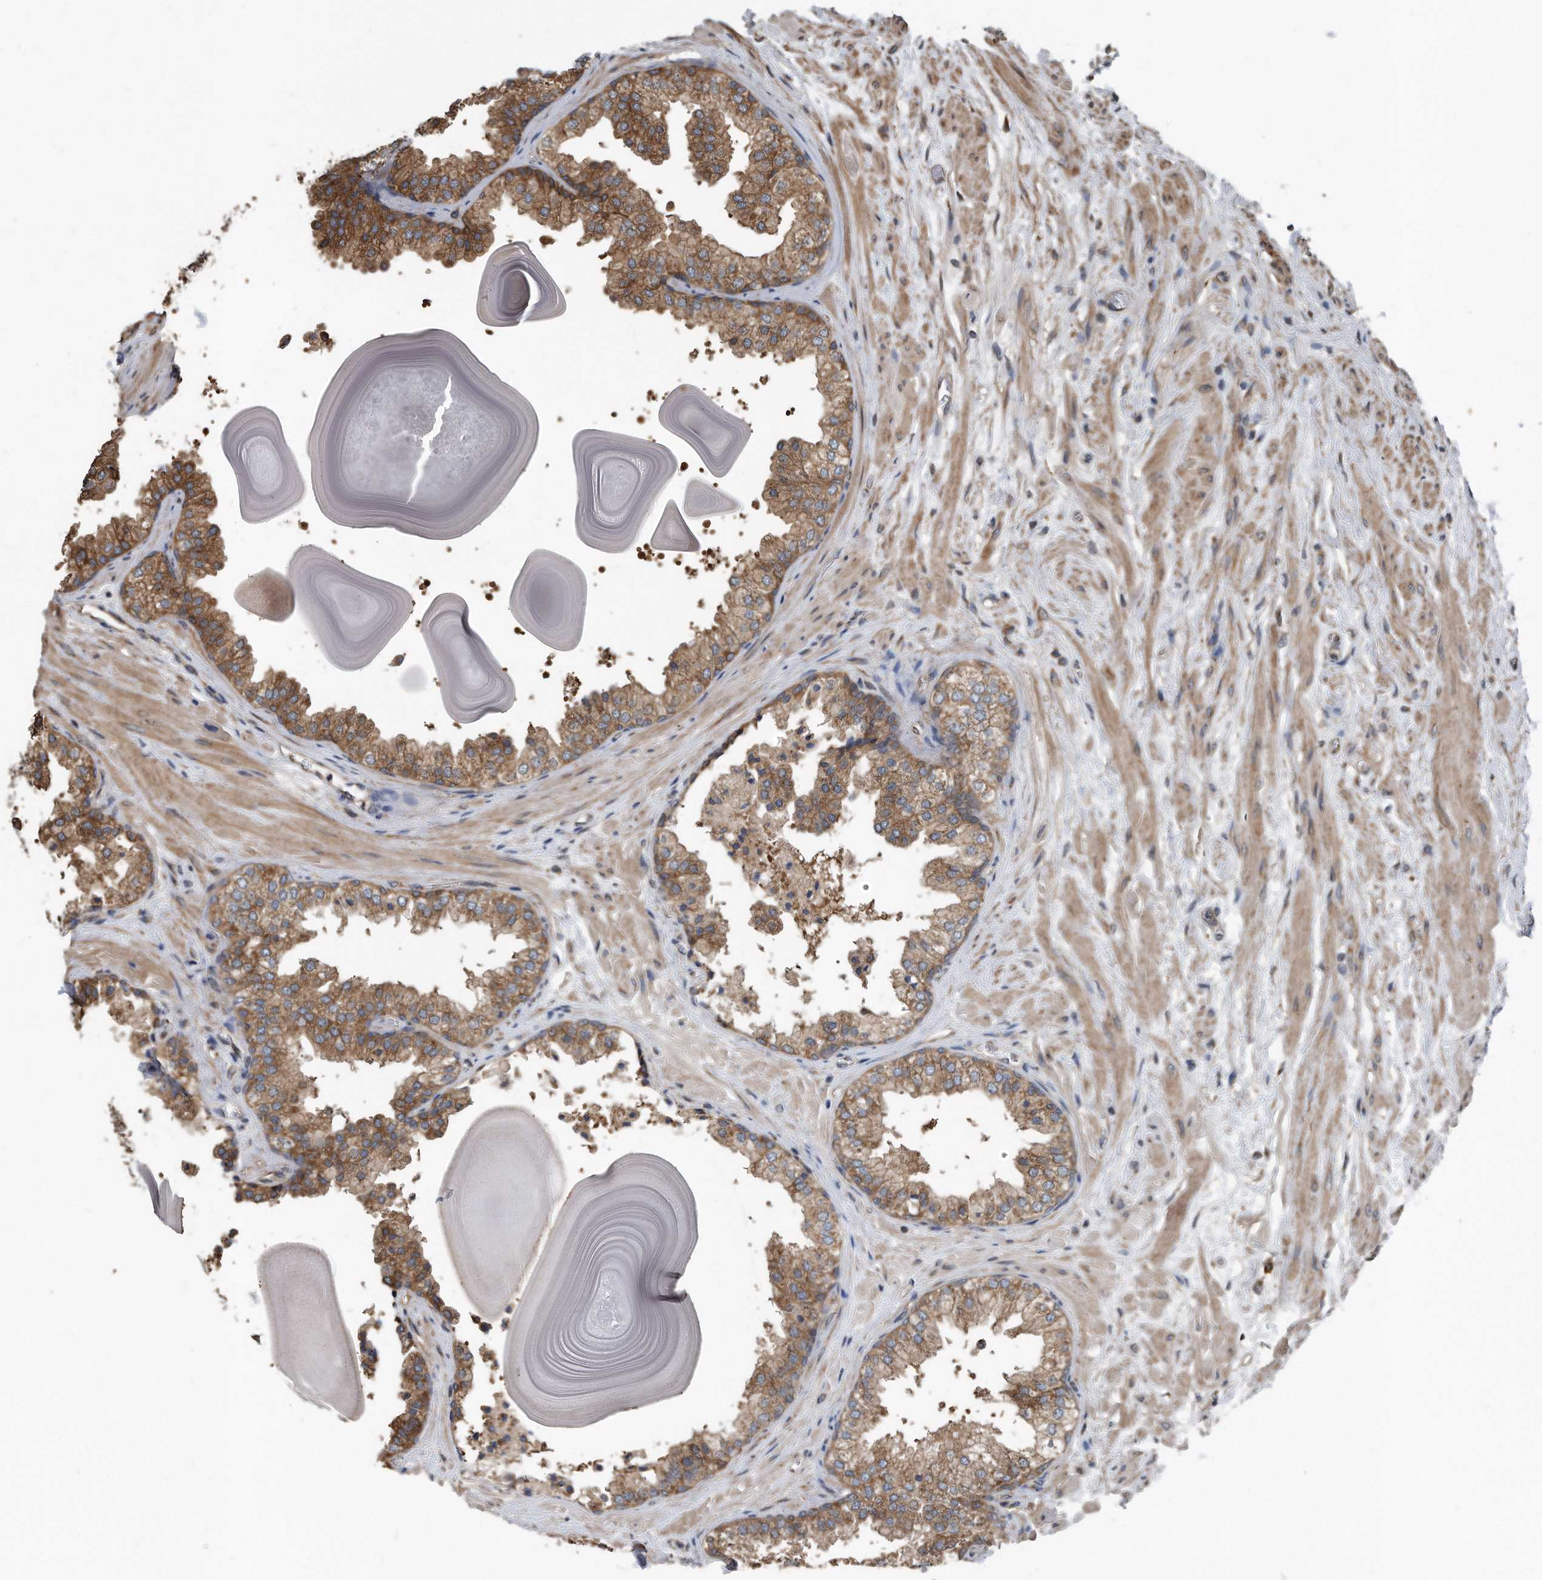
{"staining": {"intensity": "moderate", "quantity": ">75%", "location": "cytoplasmic/membranous"}, "tissue": "prostate", "cell_type": "Glandular cells", "image_type": "normal", "snomed": [{"axis": "morphology", "description": "Normal tissue, NOS"}, {"axis": "topography", "description": "Prostate"}], "caption": "Benign prostate demonstrates moderate cytoplasmic/membranous positivity in approximately >75% of glandular cells, visualized by immunohistochemistry.", "gene": "FAM136A", "patient": {"sex": "male", "age": 48}}